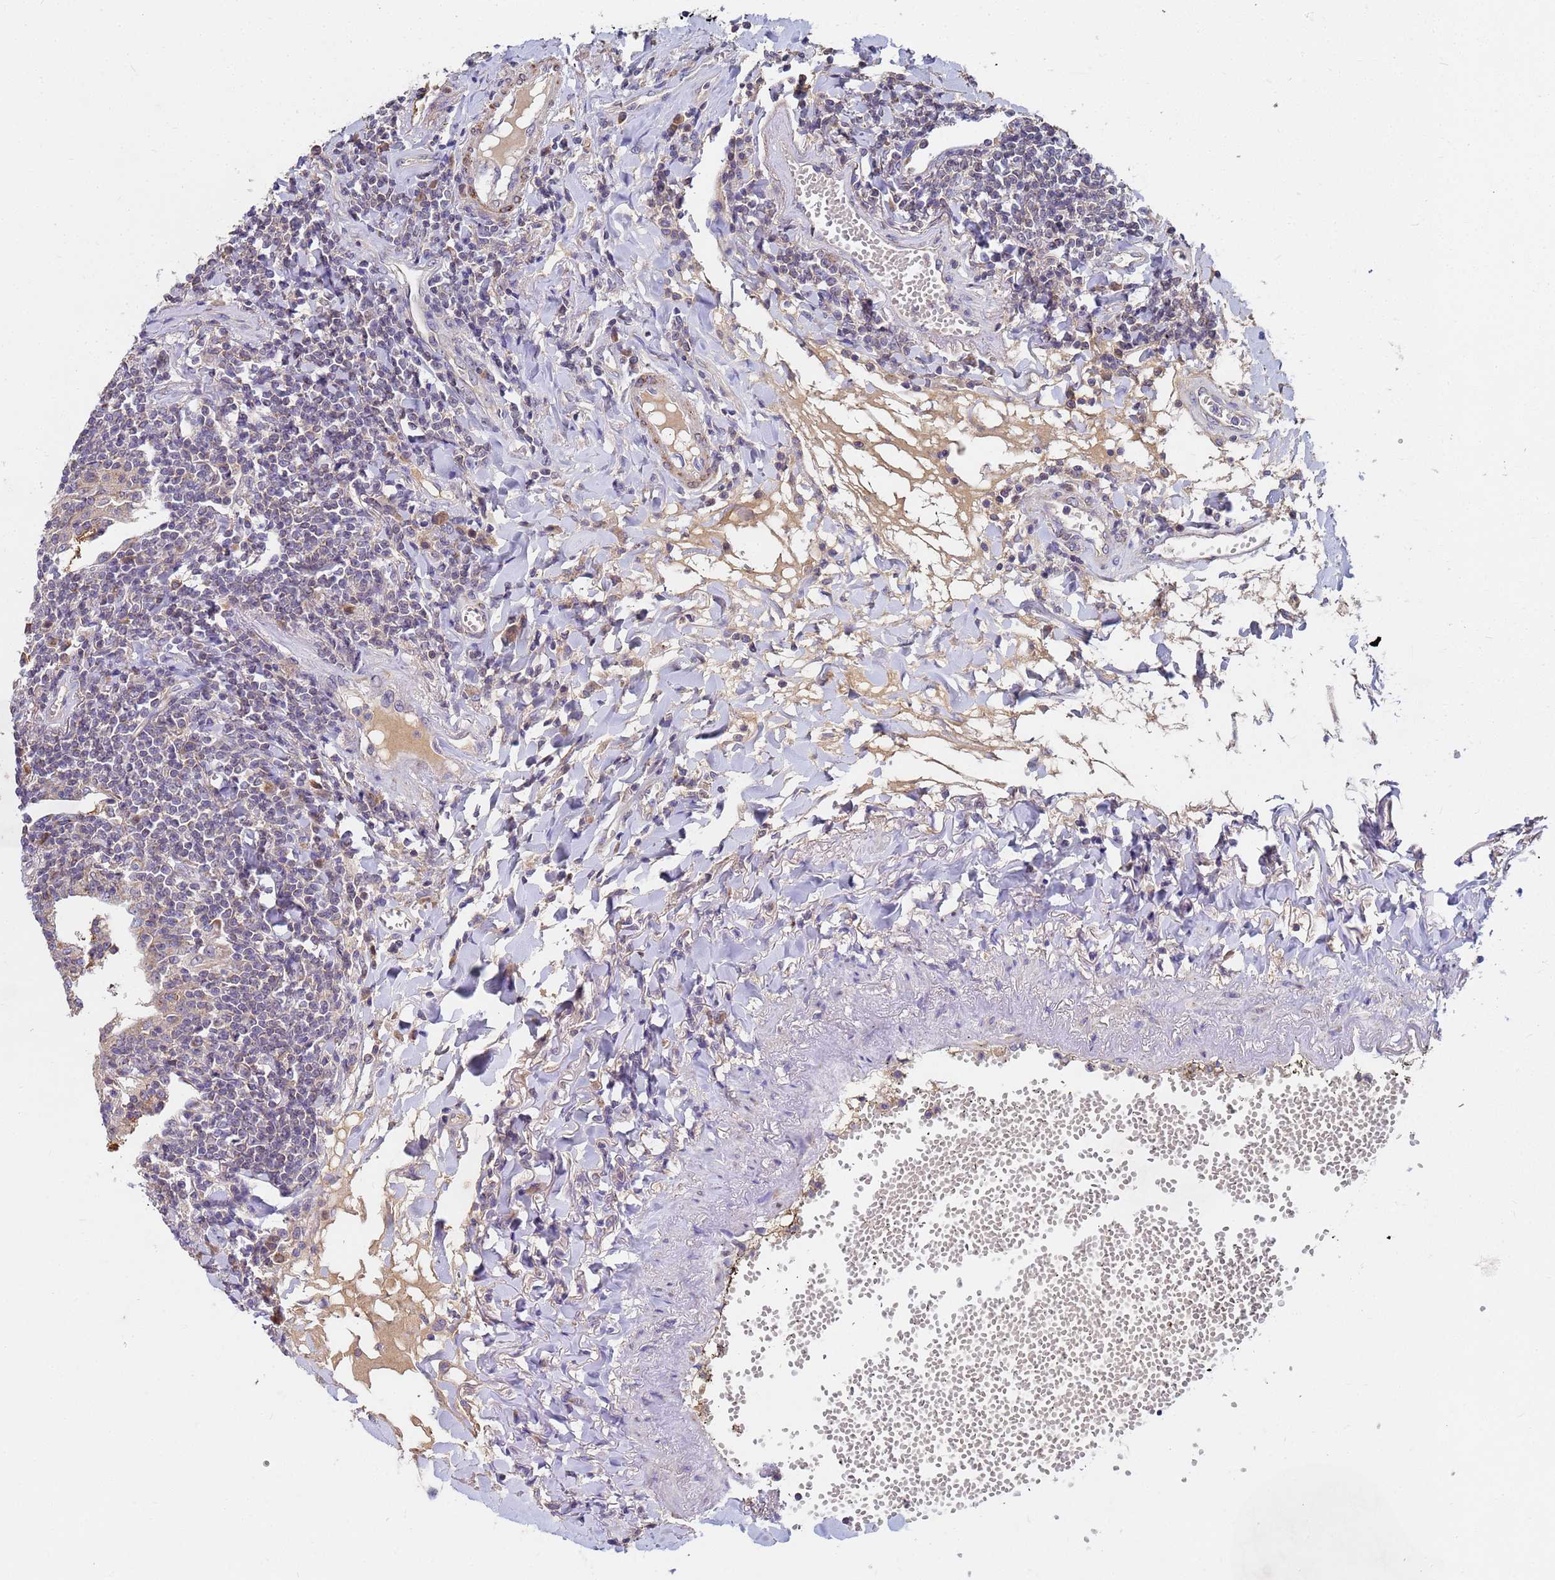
{"staining": {"intensity": "negative", "quantity": "none", "location": "none"}, "tissue": "lymphoma", "cell_type": "Tumor cells", "image_type": "cancer", "snomed": [{"axis": "morphology", "description": "Malignant lymphoma, non-Hodgkin's type, Low grade"}, {"axis": "topography", "description": "Lung"}], "caption": "This is a histopathology image of immunohistochemistry (IHC) staining of lymphoma, which shows no positivity in tumor cells. The staining is performed using DAB (3,3'-diaminobenzidine) brown chromogen with nuclei counter-stained in using hematoxylin.", "gene": "C5orf34", "patient": {"sex": "female", "age": 71}}